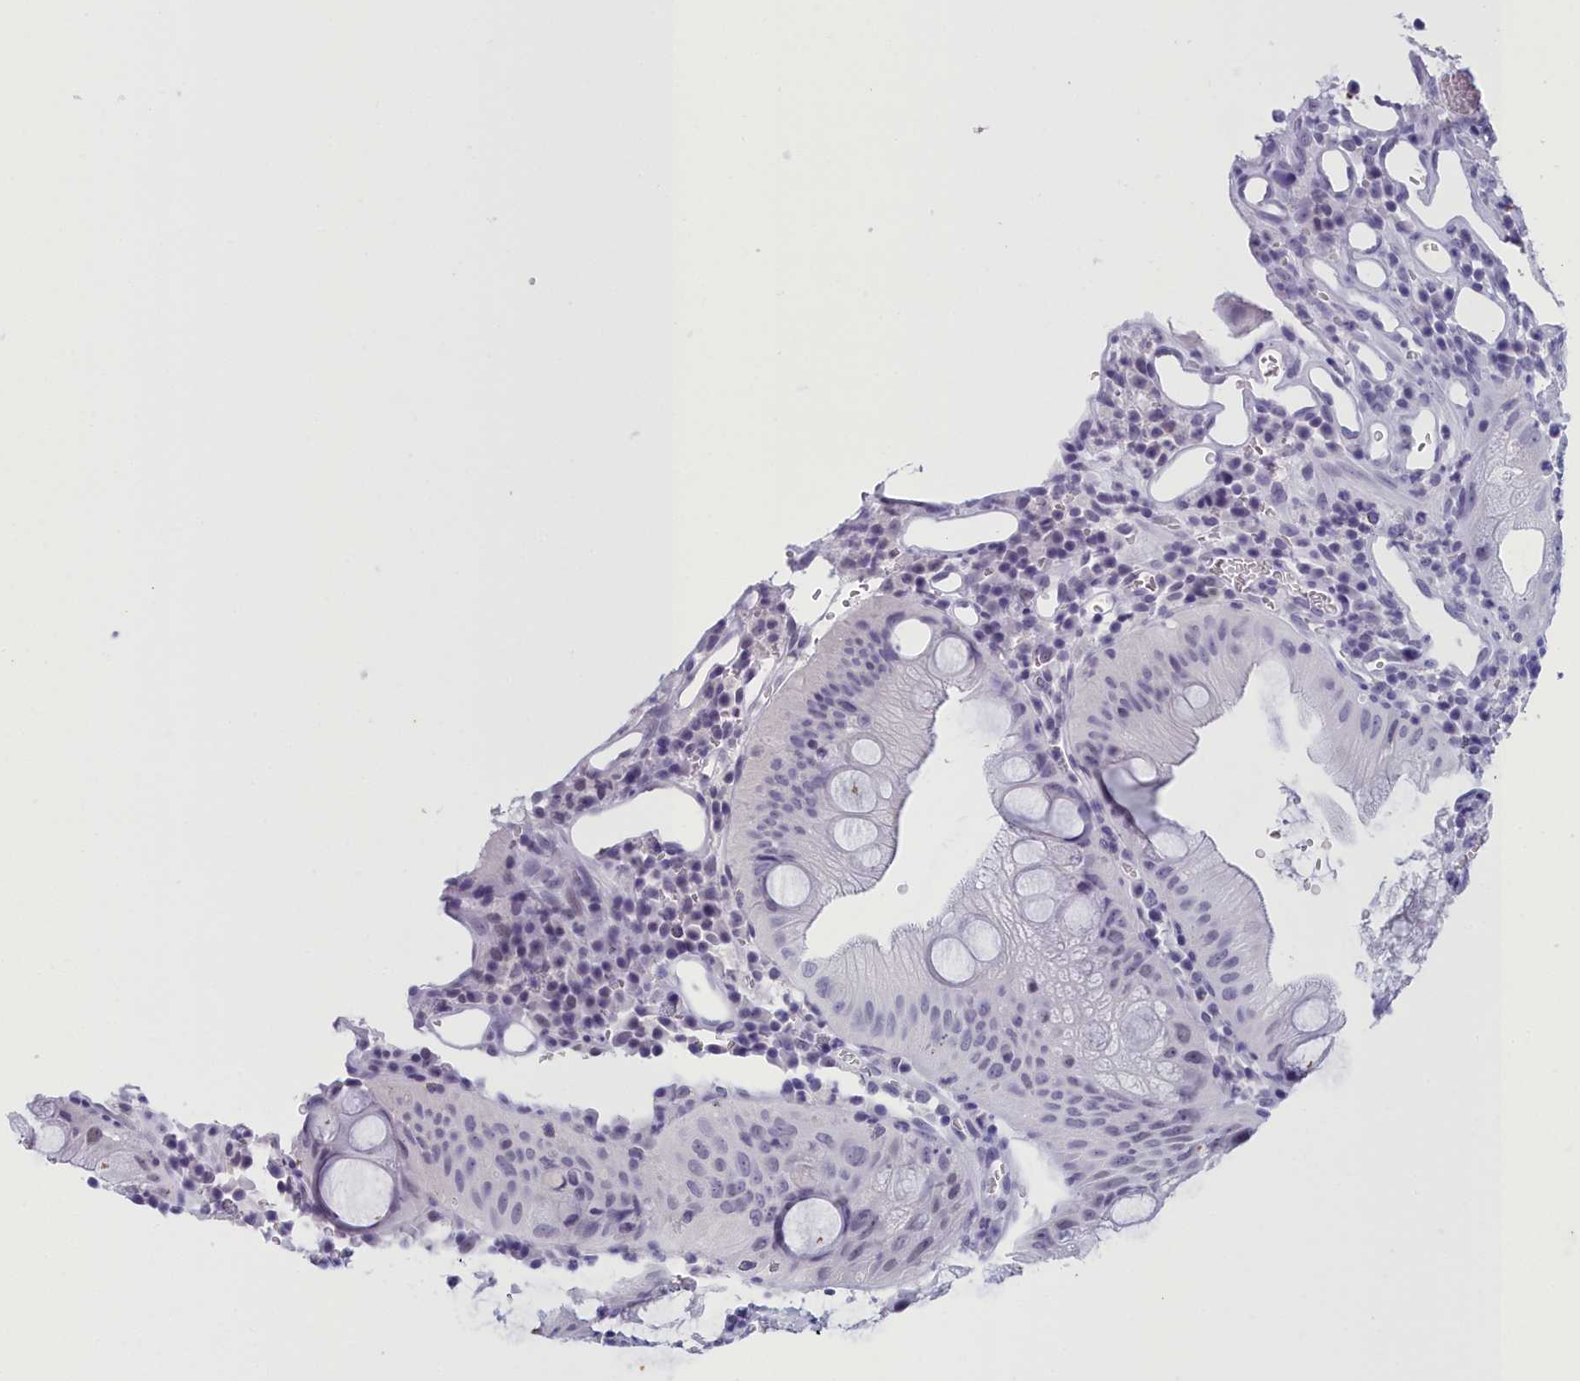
{"staining": {"intensity": "moderate", "quantity": "<25%", "location": "nuclear"}, "tissue": "colorectal cancer", "cell_type": "Tumor cells", "image_type": "cancer", "snomed": [{"axis": "morphology", "description": "Adenocarcinoma, NOS"}, {"axis": "topography", "description": "Rectum"}], "caption": "Human adenocarcinoma (colorectal) stained with a protein marker shows moderate staining in tumor cells.", "gene": "CCDC97", "patient": {"sex": "male", "age": 63}}